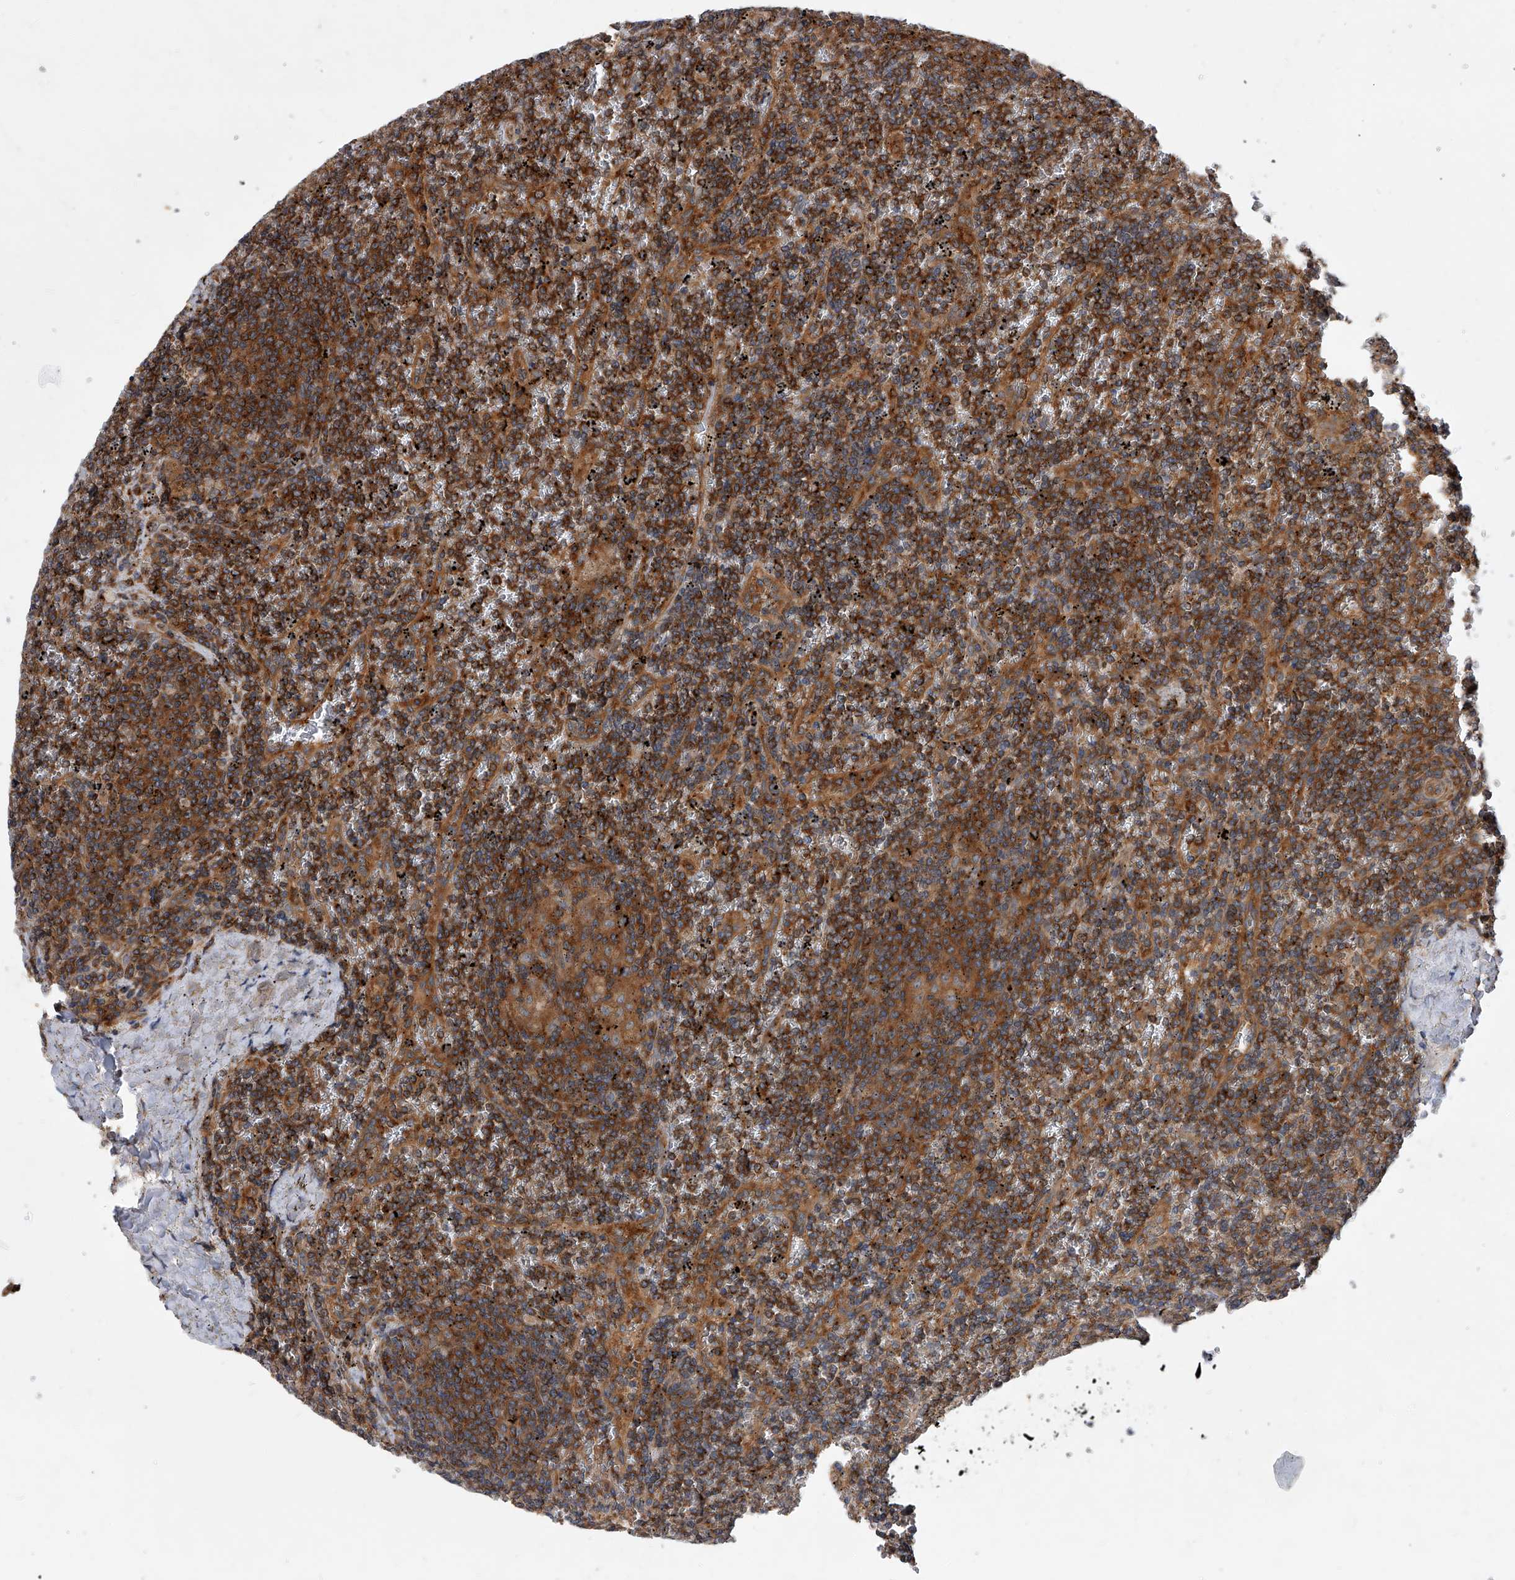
{"staining": {"intensity": "strong", "quantity": ">75%", "location": "cytoplasmic/membranous"}, "tissue": "lymphoma", "cell_type": "Tumor cells", "image_type": "cancer", "snomed": [{"axis": "morphology", "description": "Malignant lymphoma, non-Hodgkin's type, Low grade"}, {"axis": "topography", "description": "Spleen"}], "caption": "A micrograph of human malignant lymphoma, non-Hodgkin's type (low-grade) stained for a protein displays strong cytoplasmic/membranous brown staining in tumor cells.", "gene": "CFAP410", "patient": {"sex": "female", "age": 19}}